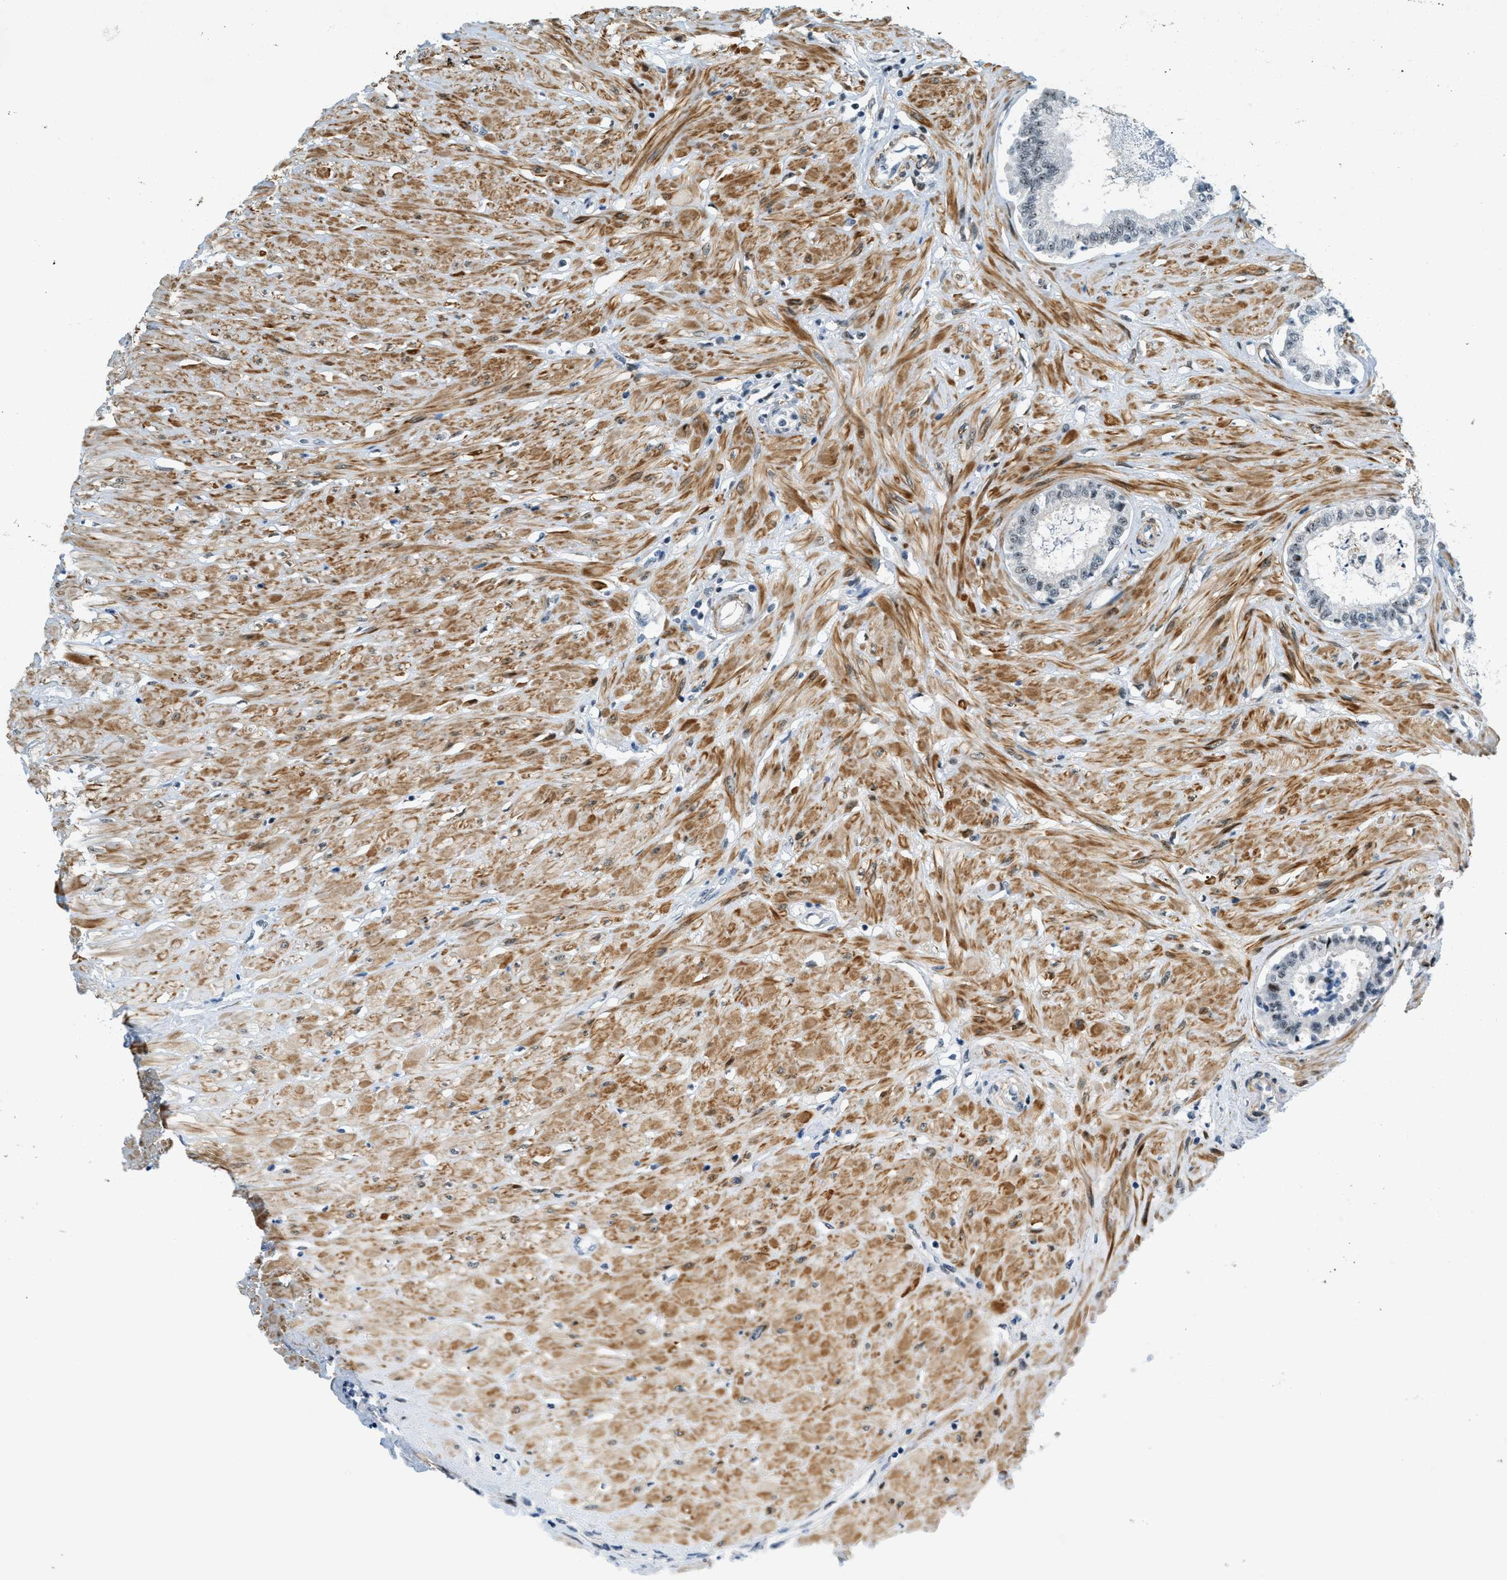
{"staining": {"intensity": "moderate", "quantity": ">75%", "location": "nuclear"}, "tissue": "seminal vesicle", "cell_type": "Glandular cells", "image_type": "normal", "snomed": [{"axis": "morphology", "description": "Normal tissue, NOS"}, {"axis": "morphology", "description": "Adenocarcinoma, High grade"}, {"axis": "topography", "description": "Prostate"}, {"axis": "topography", "description": "Seminal veicle"}], "caption": "IHC histopathology image of unremarkable seminal vesicle stained for a protein (brown), which exhibits medium levels of moderate nuclear staining in about >75% of glandular cells.", "gene": "ZDHHC23", "patient": {"sex": "male", "age": 55}}